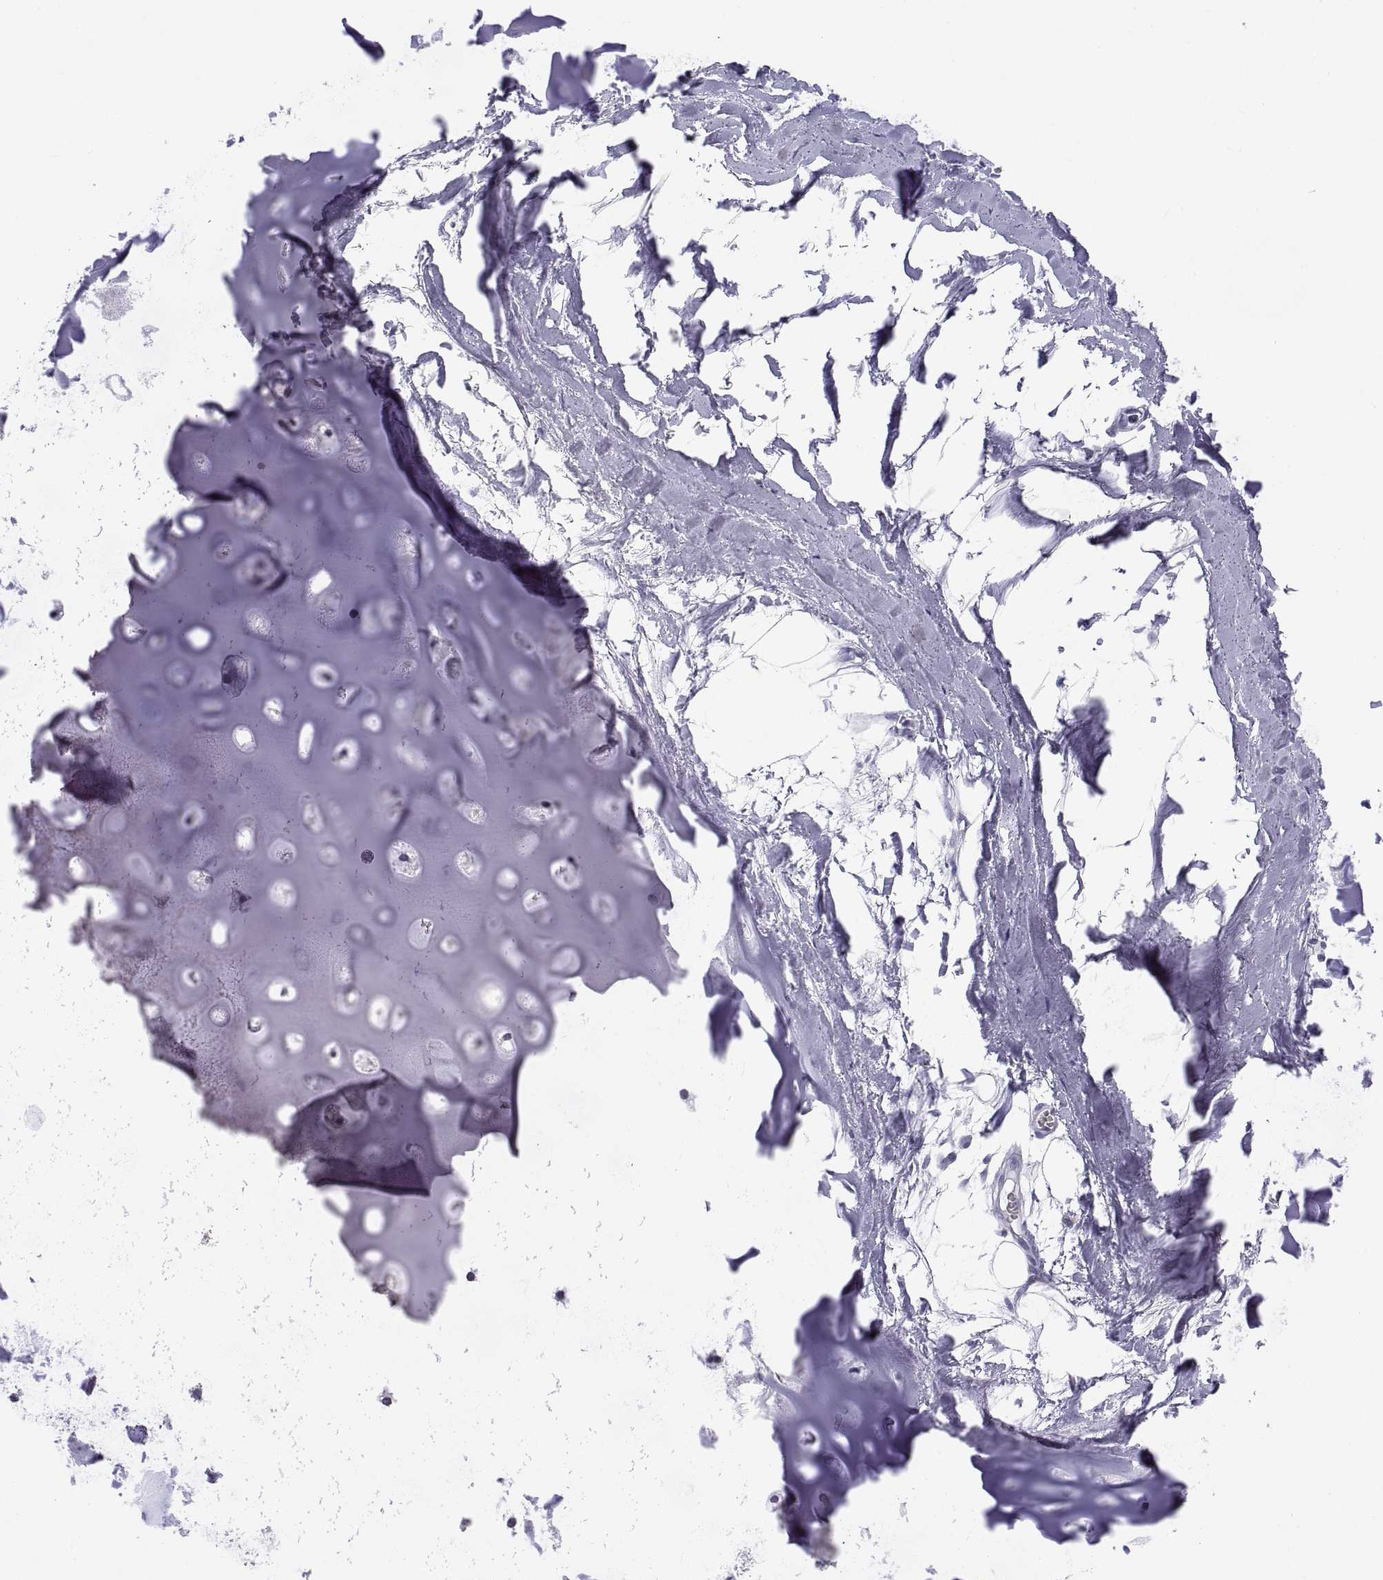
{"staining": {"intensity": "negative", "quantity": "none", "location": "none"}, "tissue": "soft tissue", "cell_type": "Chondrocytes", "image_type": "normal", "snomed": [{"axis": "morphology", "description": "Normal tissue, NOS"}, {"axis": "morphology", "description": "Squamous cell carcinoma, NOS"}, {"axis": "topography", "description": "Cartilage tissue"}, {"axis": "topography", "description": "Lung"}], "caption": "Immunohistochemistry micrograph of benign soft tissue: soft tissue stained with DAB (3,3'-diaminobenzidine) displays no significant protein positivity in chondrocytes.", "gene": "NEUROD6", "patient": {"sex": "male", "age": 66}}